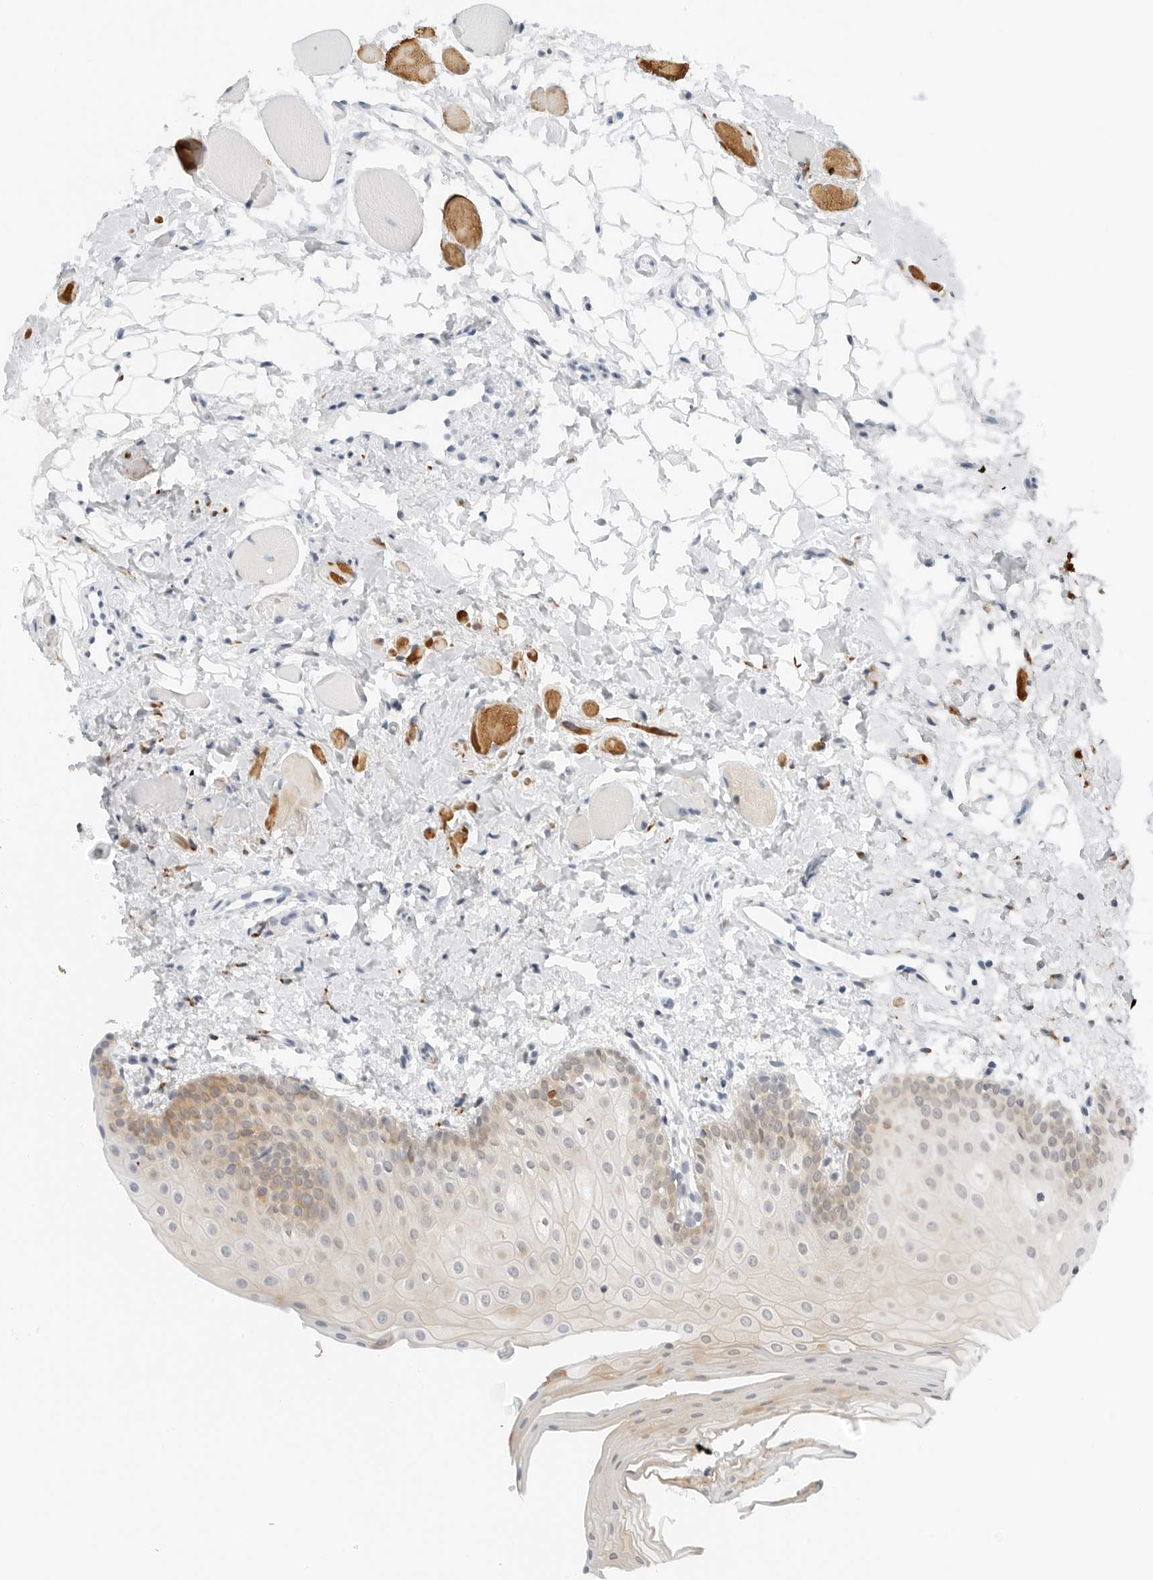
{"staining": {"intensity": "moderate", "quantity": "25%-75%", "location": "cytoplasmic/membranous"}, "tissue": "oral mucosa", "cell_type": "Squamous epithelial cells", "image_type": "normal", "snomed": [{"axis": "morphology", "description": "Normal tissue, NOS"}, {"axis": "topography", "description": "Oral tissue"}], "caption": "Immunohistochemical staining of normal oral mucosa demonstrates moderate cytoplasmic/membranous protein positivity in about 25%-75% of squamous epithelial cells. The staining was performed using DAB (3,3'-diaminobenzidine), with brown indicating positive protein expression. Nuclei are stained blue with hematoxylin.", "gene": "P4HA2", "patient": {"sex": "male", "age": 28}}